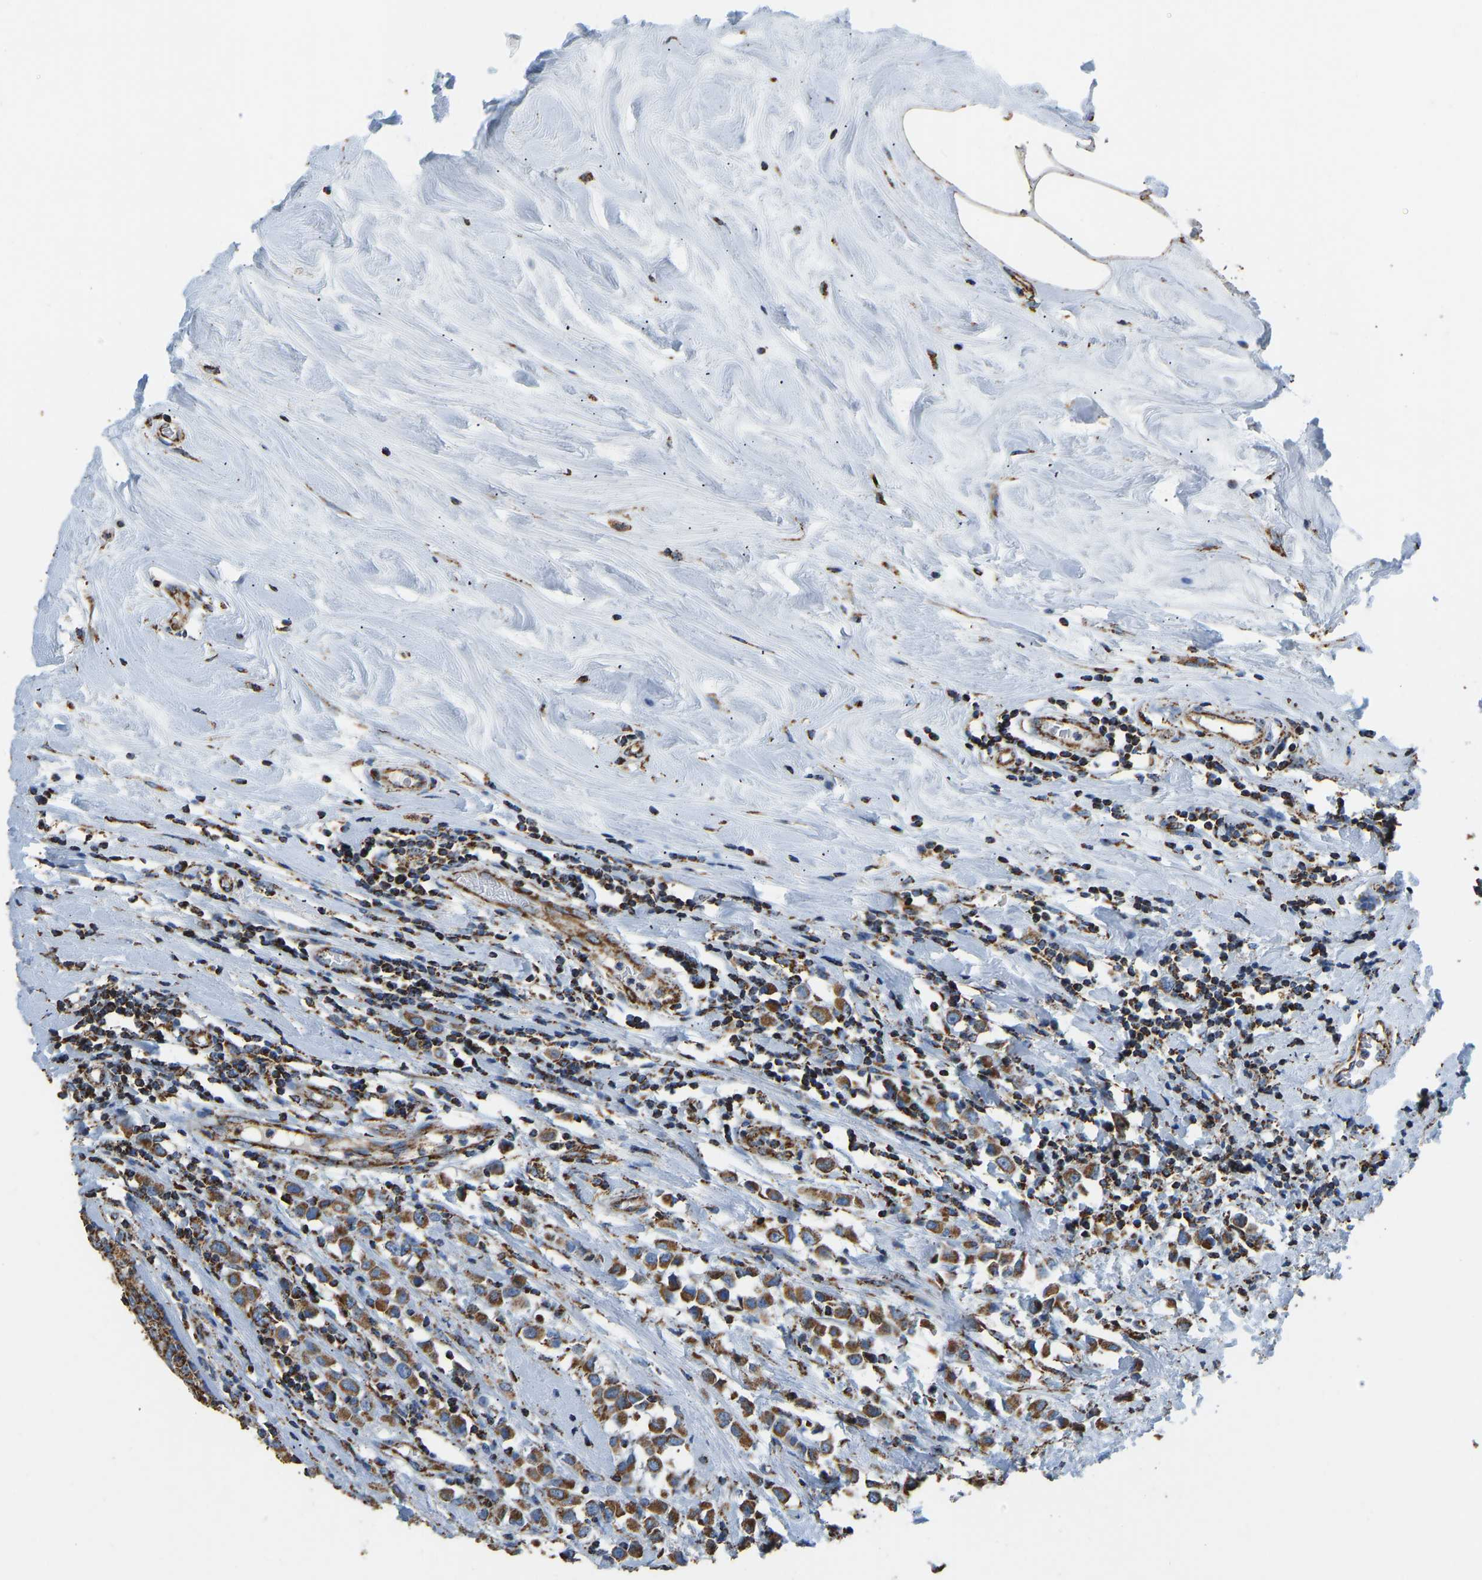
{"staining": {"intensity": "moderate", "quantity": ">75%", "location": "cytoplasmic/membranous"}, "tissue": "breast cancer", "cell_type": "Tumor cells", "image_type": "cancer", "snomed": [{"axis": "morphology", "description": "Duct carcinoma"}, {"axis": "topography", "description": "Breast"}], "caption": "A high-resolution micrograph shows immunohistochemistry staining of infiltrating ductal carcinoma (breast), which displays moderate cytoplasmic/membranous expression in about >75% of tumor cells.", "gene": "IRX6", "patient": {"sex": "female", "age": 61}}